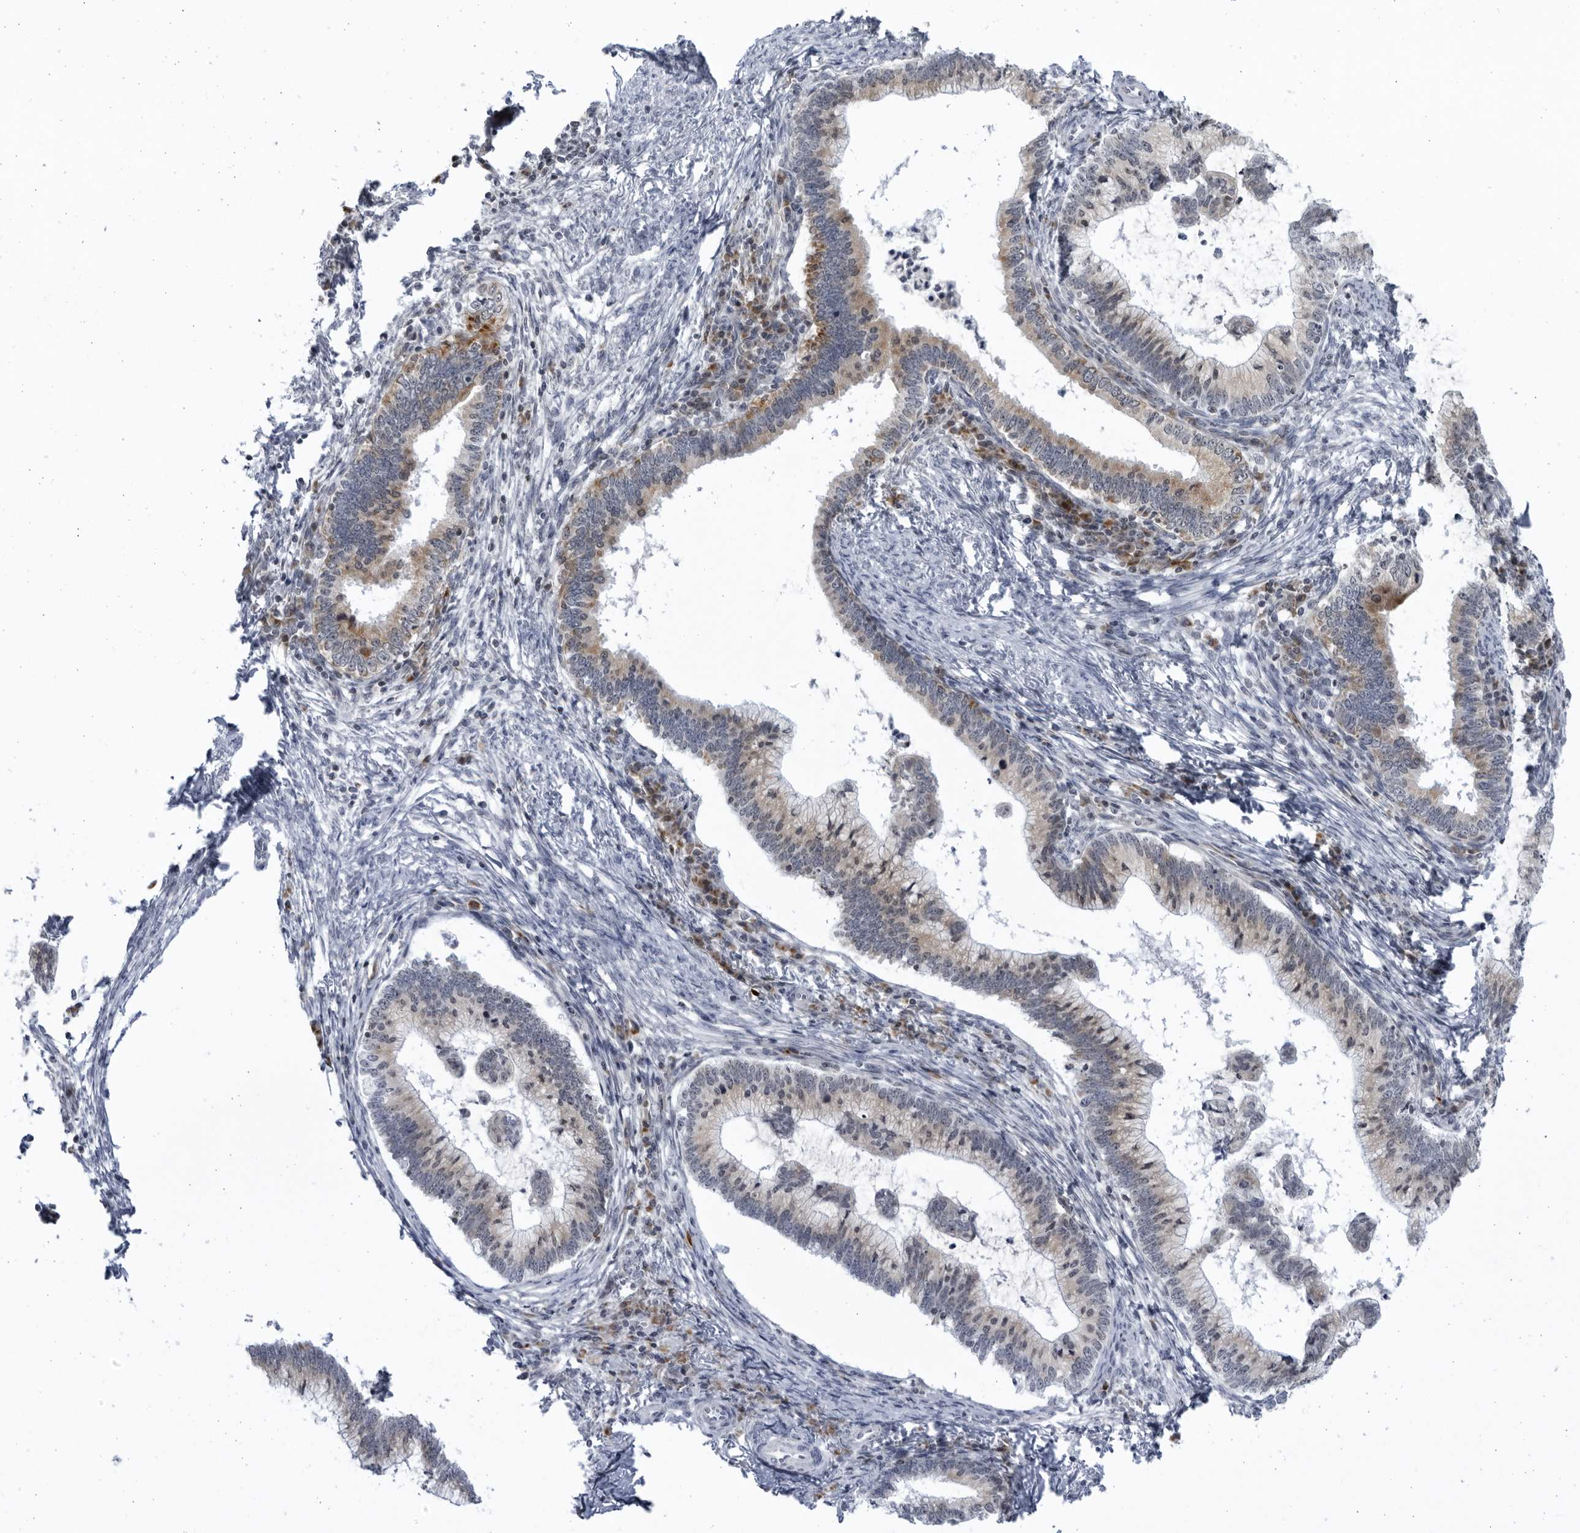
{"staining": {"intensity": "weak", "quantity": "25%-75%", "location": "cytoplasmic/membranous"}, "tissue": "cervical cancer", "cell_type": "Tumor cells", "image_type": "cancer", "snomed": [{"axis": "morphology", "description": "Adenocarcinoma, NOS"}, {"axis": "topography", "description": "Cervix"}], "caption": "This micrograph displays immunohistochemistry staining of cervical cancer, with low weak cytoplasmic/membranous staining in about 25%-75% of tumor cells.", "gene": "SLC25A22", "patient": {"sex": "female", "age": 36}}